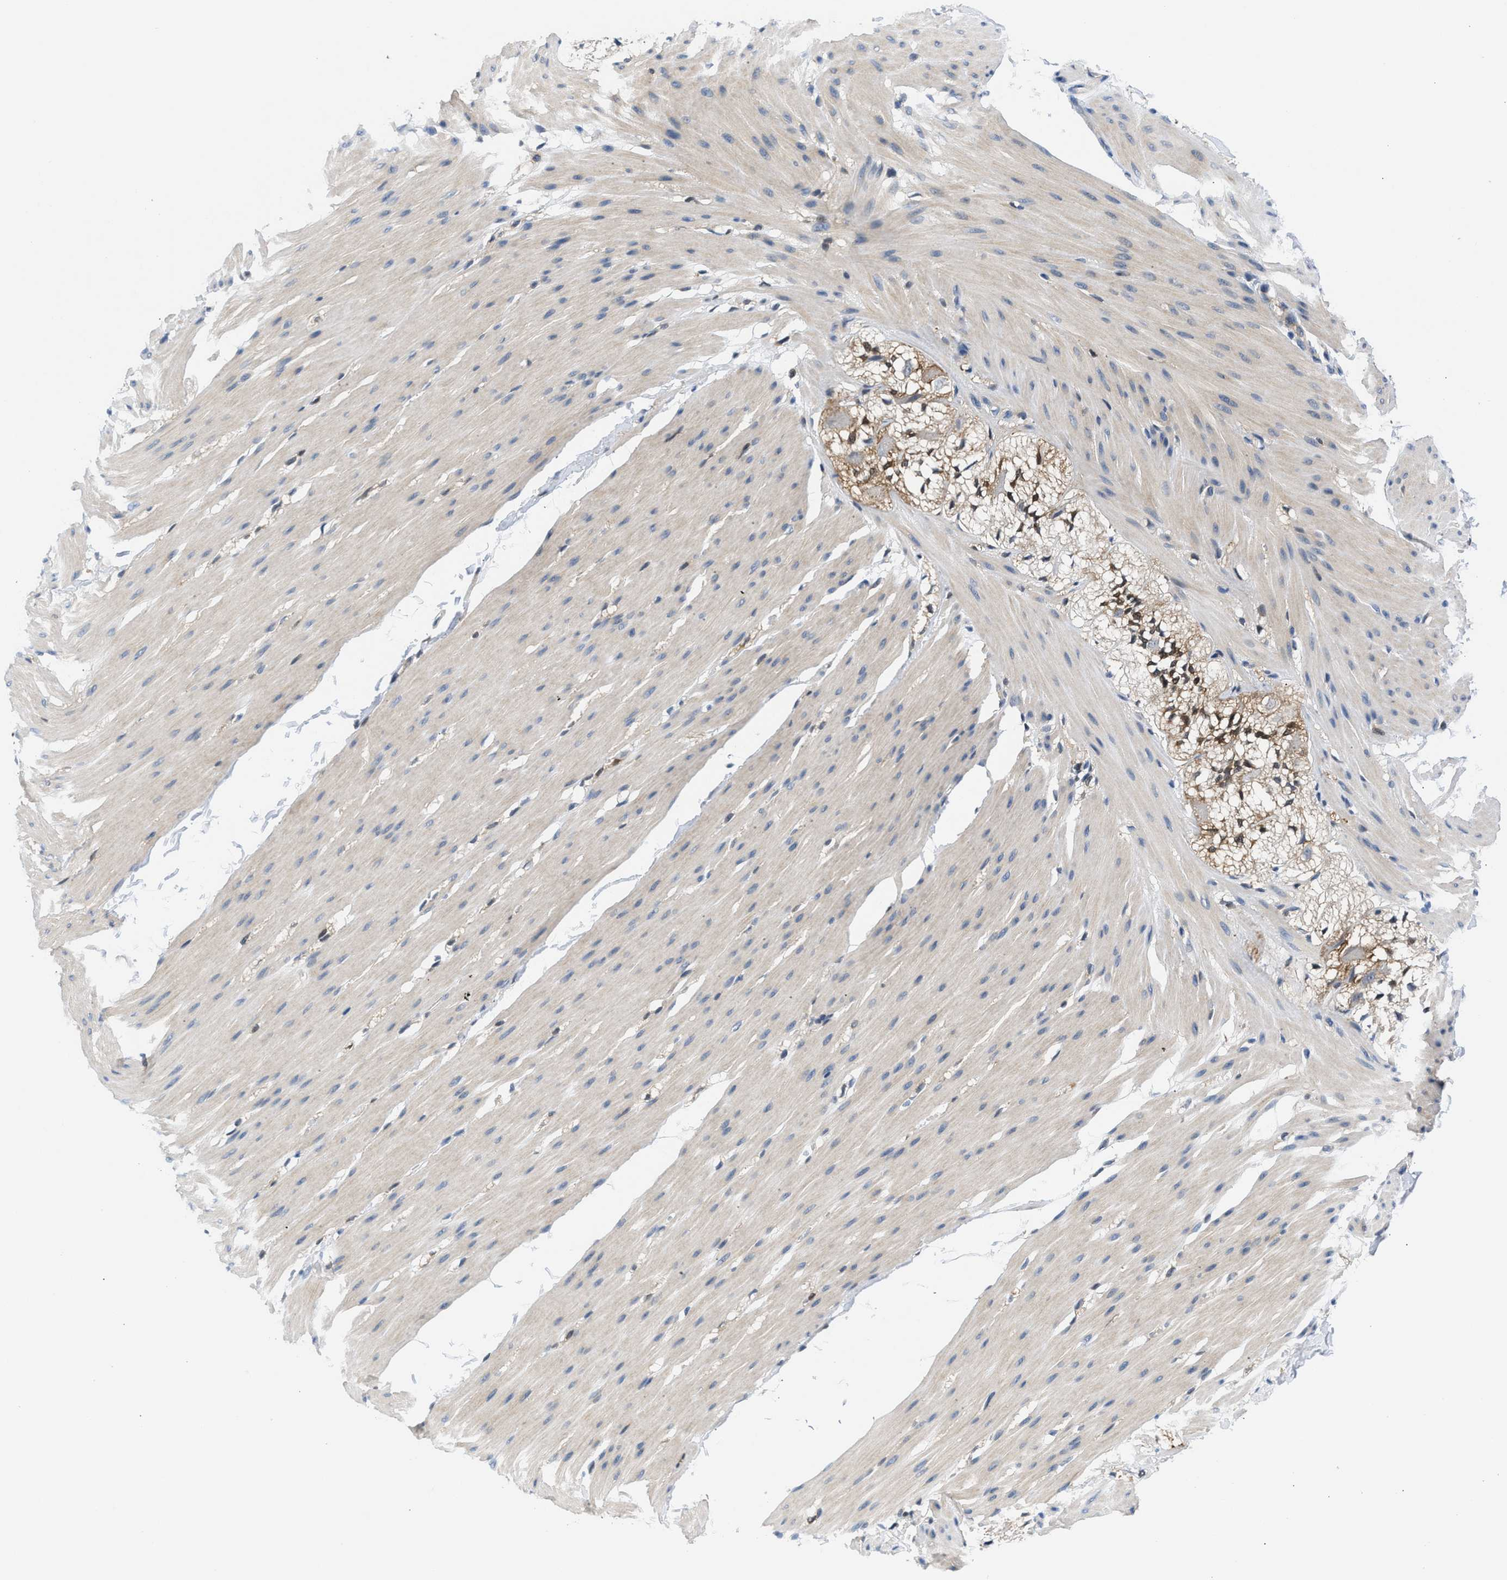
{"staining": {"intensity": "weak", "quantity": "25%-75%", "location": "cytoplasmic/membranous"}, "tissue": "smooth muscle", "cell_type": "Smooth muscle cells", "image_type": "normal", "snomed": [{"axis": "morphology", "description": "Normal tissue, NOS"}, {"axis": "topography", "description": "Smooth muscle"}, {"axis": "topography", "description": "Colon"}], "caption": "DAB (3,3'-diaminobenzidine) immunohistochemical staining of benign smooth muscle reveals weak cytoplasmic/membranous protein expression in approximately 25%-75% of smooth muscle cells.", "gene": "CBR1", "patient": {"sex": "male", "age": 67}}